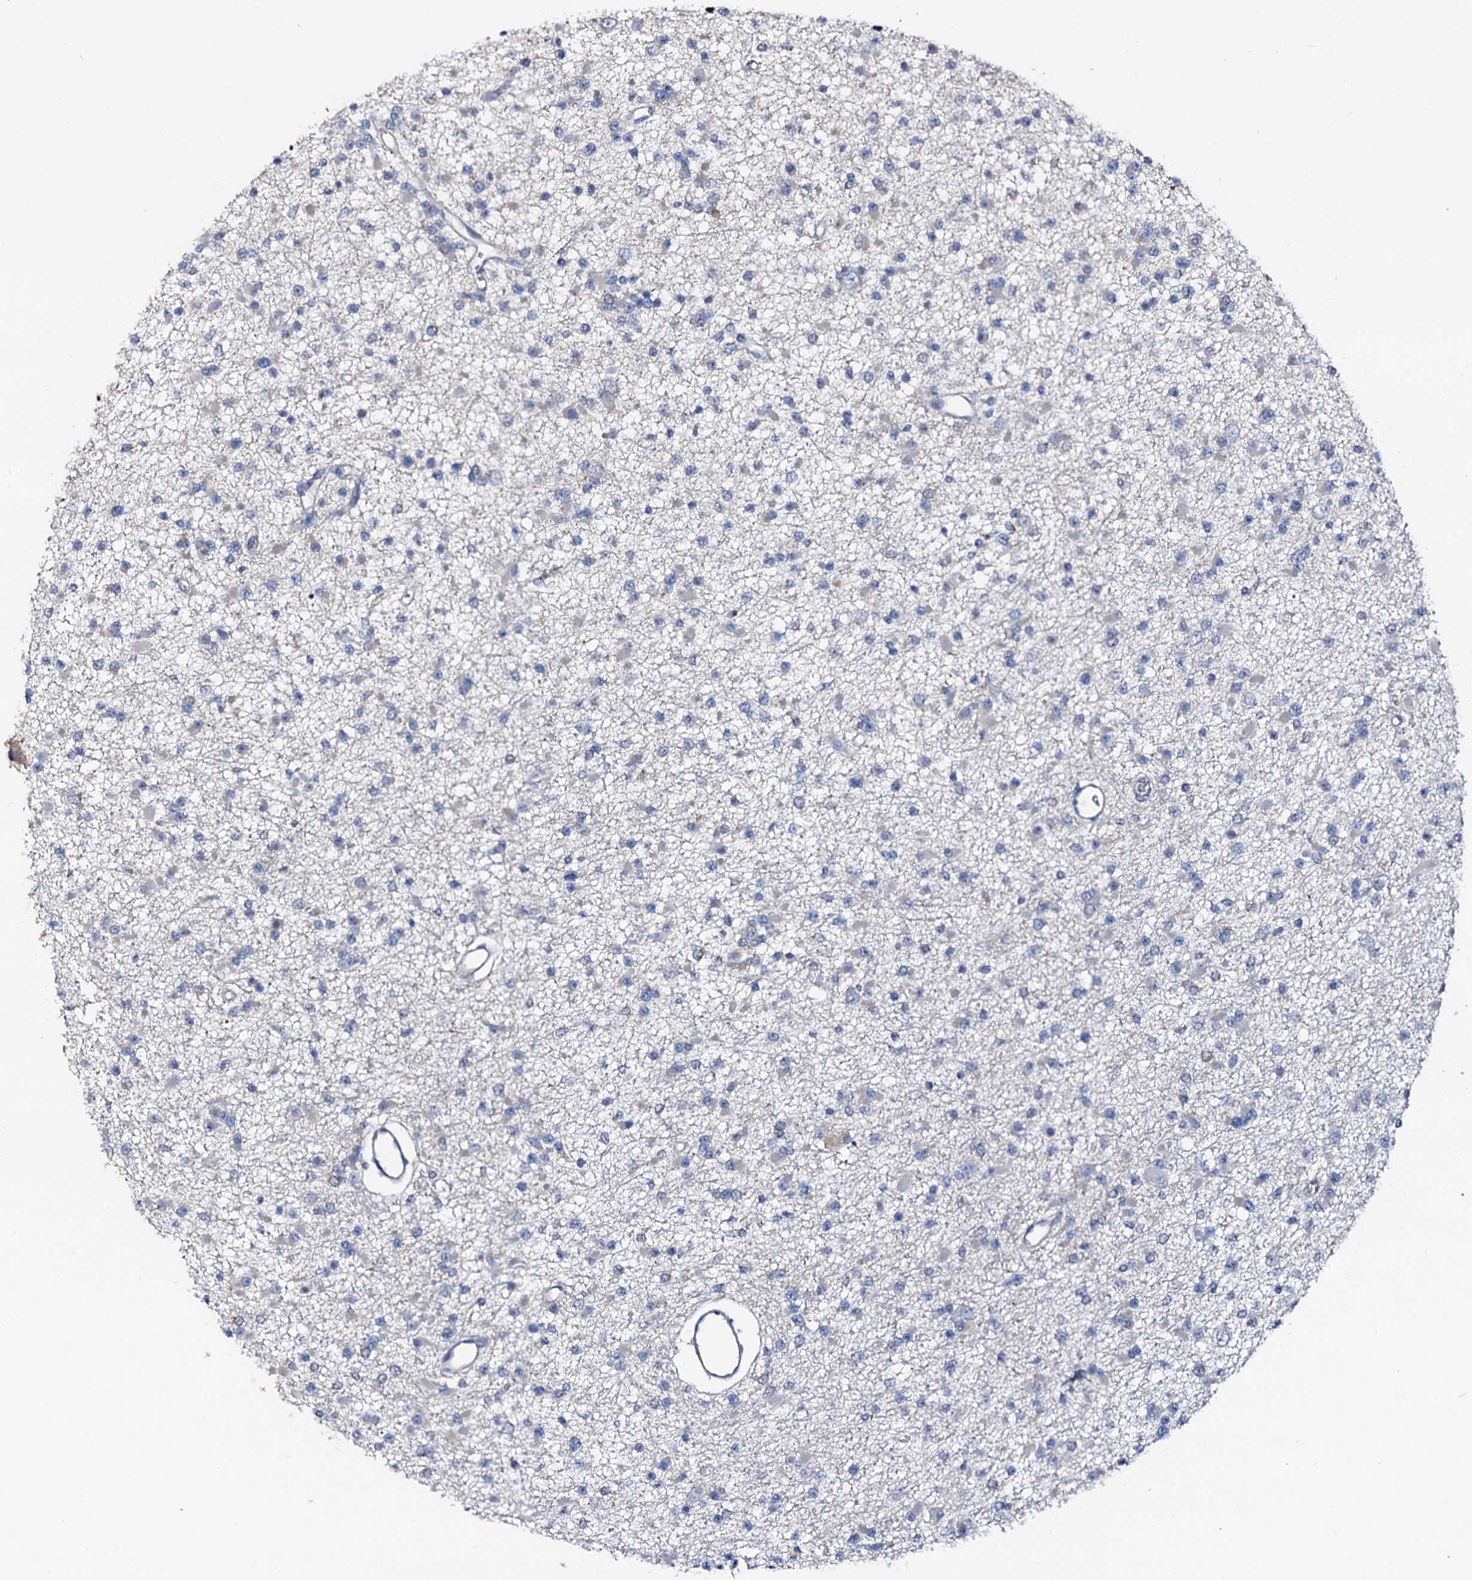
{"staining": {"intensity": "negative", "quantity": "none", "location": "none"}, "tissue": "glioma", "cell_type": "Tumor cells", "image_type": "cancer", "snomed": [{"axis": "morphology", "description": "Glioma, malignant, Low grade"}, {"axis": "topography", "description": "Brain"}], "caption": "High magnification brightfield microscopy of glioma stained with DAB (3,3'-diaminobenzidine) (brown) and counterstained with hematoxylin (blue): tumor cells show no significant staining.", "gene": "TRAFD1", "patient": {"sex": "female", "age": 22}}